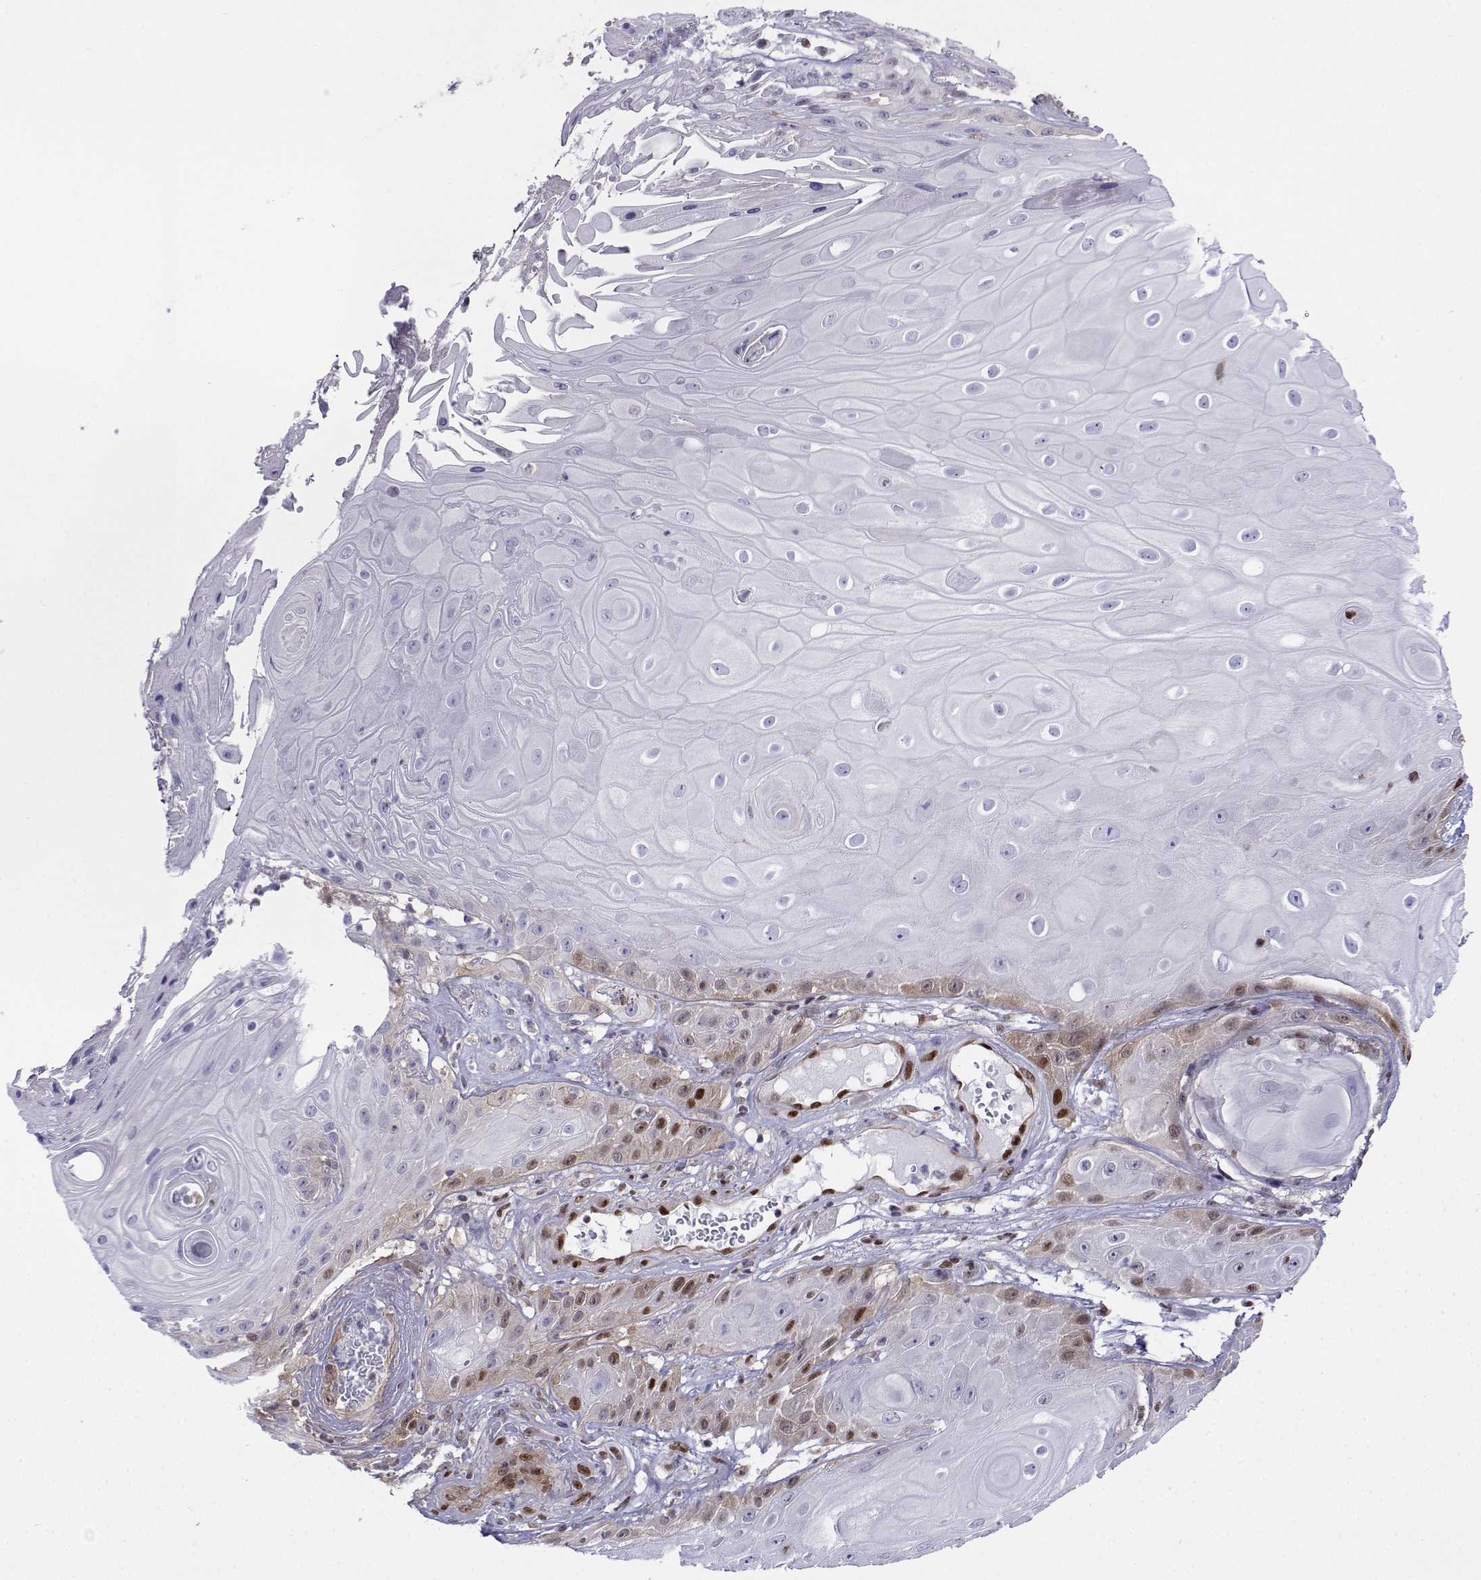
{"staining": {"intensity": "moderate", "quantity": "<25%", "location": "nuclear"}, "tissue": "skin cancer", "cell_type": "Tumor cells", "image_type": "cancer", "snomed": [{"axis": "morphology", "description": "Squamous cell carcinoma, NOS"}, {"axis": "topography", "description": "Skin"}], "caption": "An image of human skin cancer (squamous cell carcinoma) stained for a protein exhibits moderate nuclear brown staining in tumor cells.", "gene": "ERF", "patient": {"sex": "male", "age": 62}}